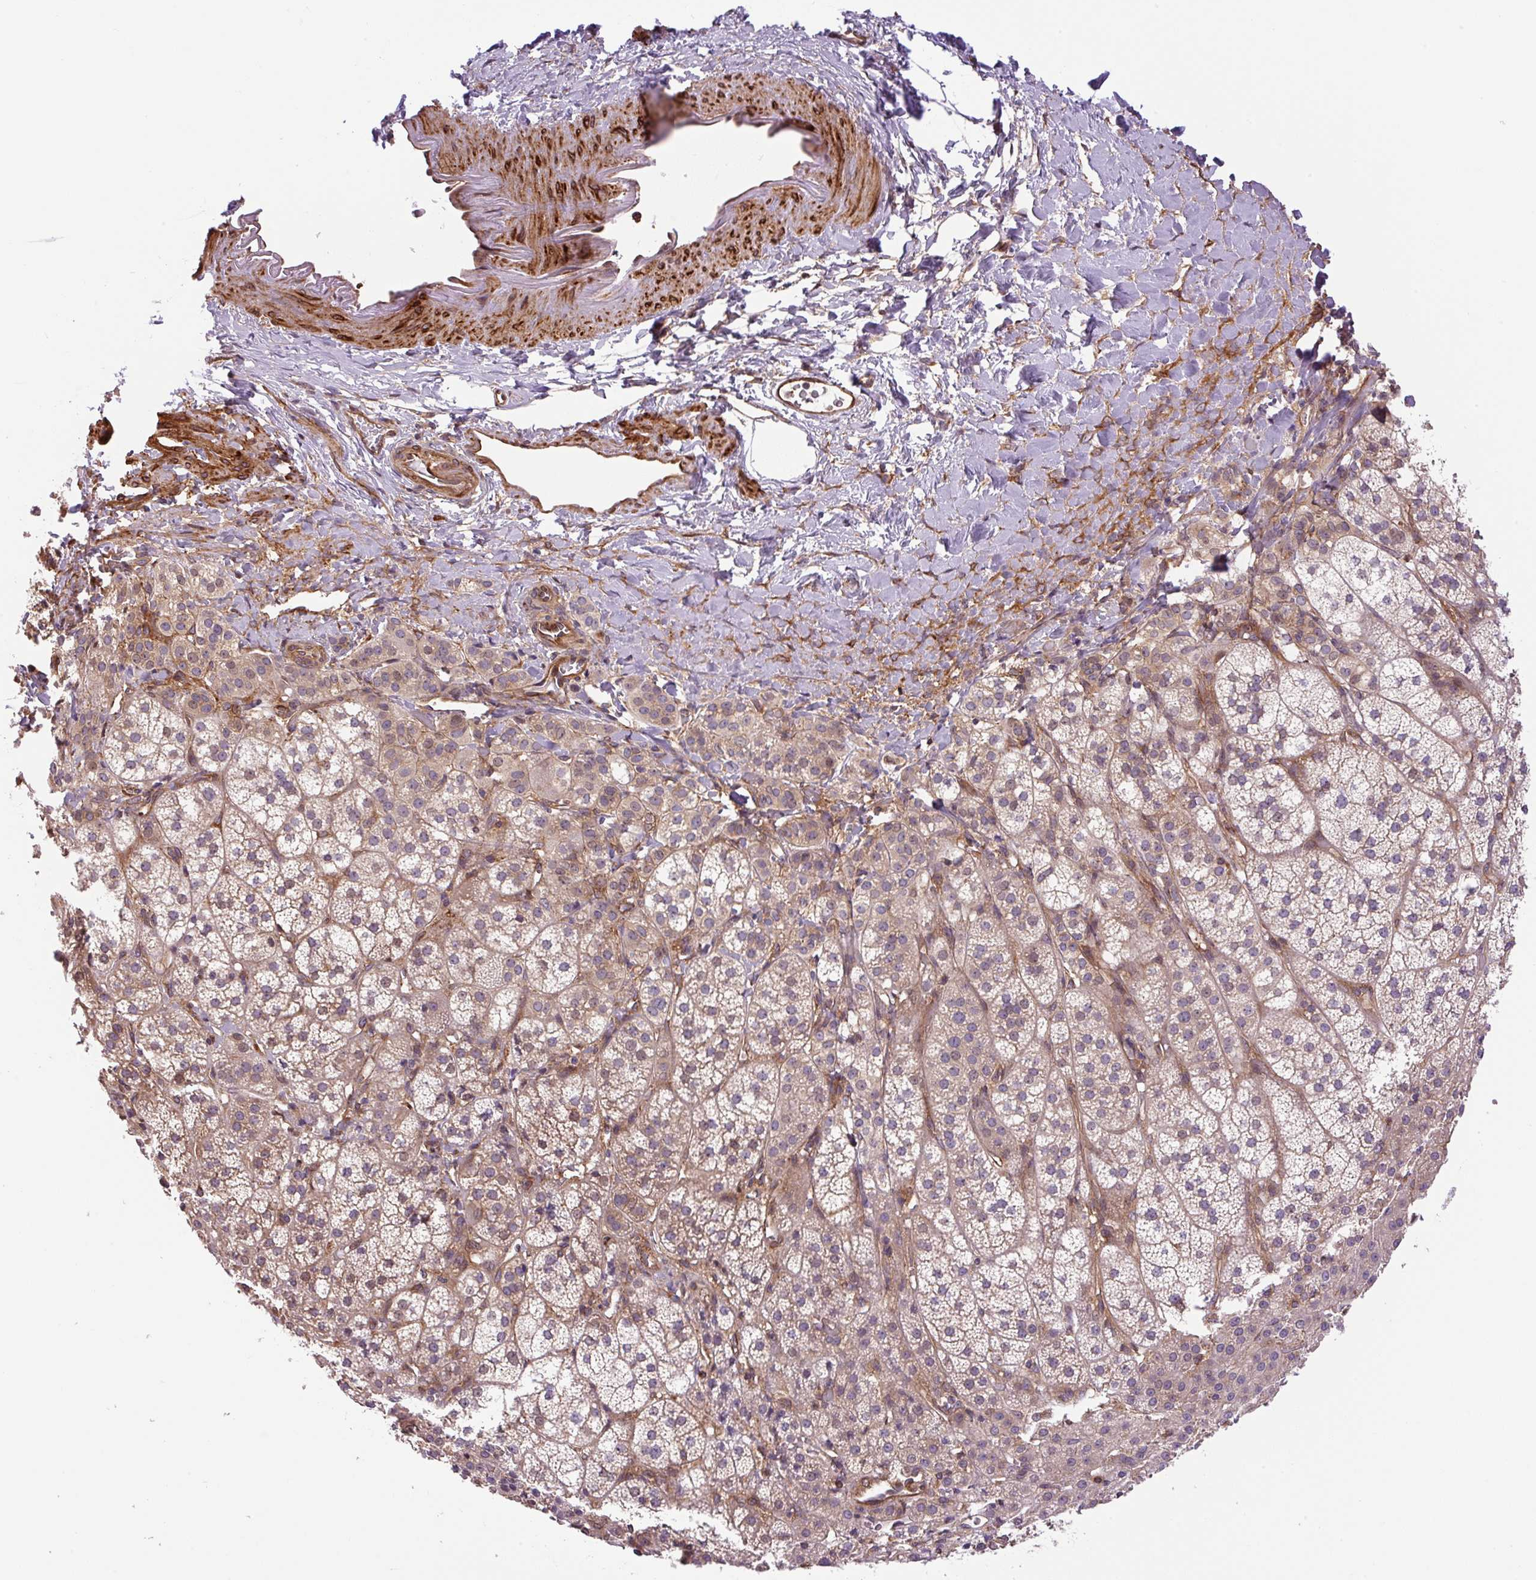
{"staining": {"intensity": "moderate", "quantity": ">75%", "location": "cytoplasmic/membranous"}, "tissue": "adrenal gland", "cell_type": "Glandular cells", "image_type": "normal", "snomed": [{"axis": "morphology", "description": "Normal tissue, NOS"}, {"axis": "topography", "description": "Adrenal gland"}], "caption": "Adrenal gland stained for a protein shows moderate cytoplasmic/membranous positivity in glandular cells. Nuclei are stained in blue.", "gene": "SEPTIN10", "patient": {"sex": "female", "age": 60}}